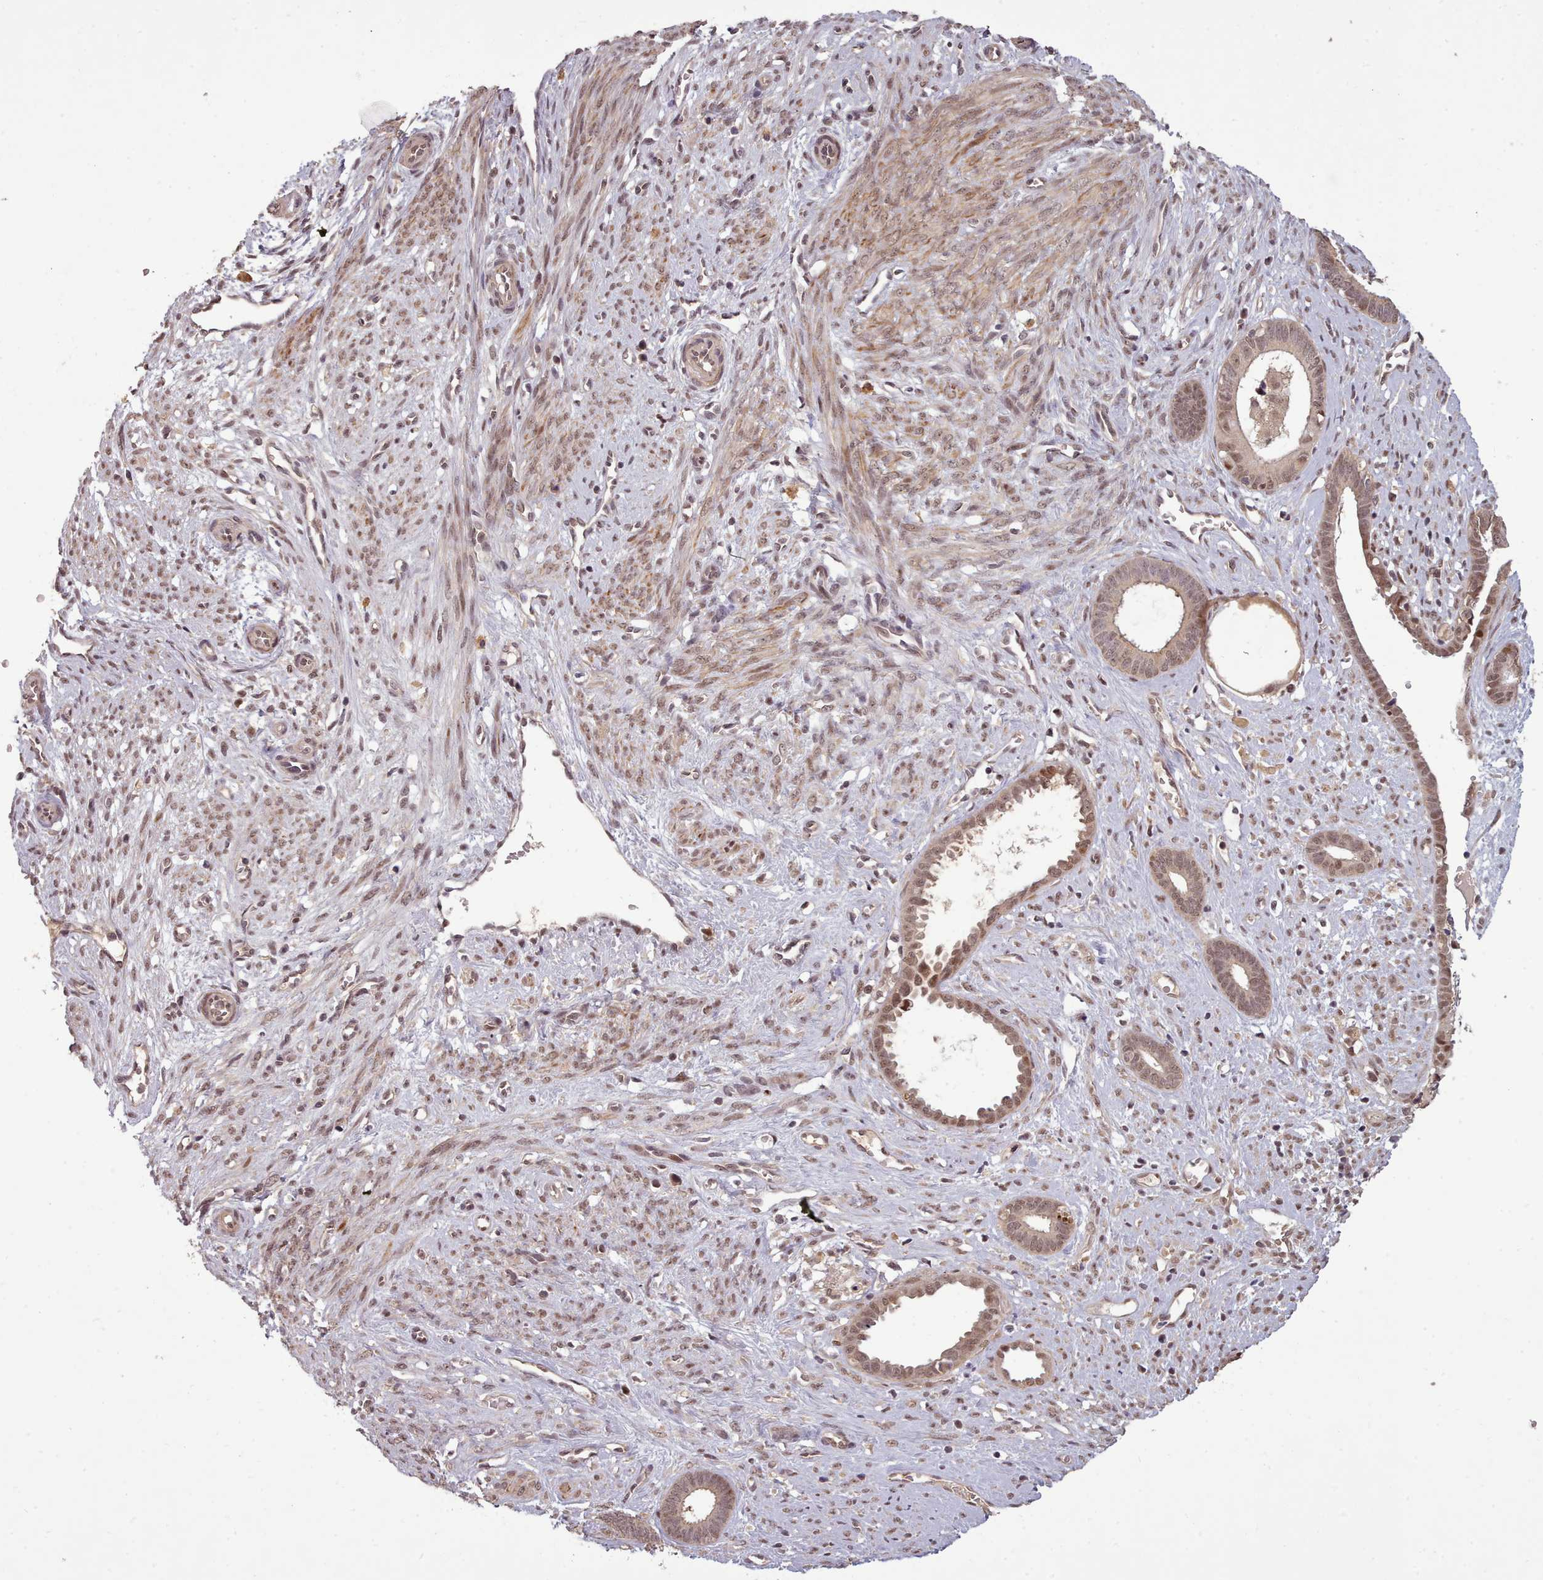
{"staining": {"intensity": "moderate", "quantity": "<25%", "location": "nuclear"}, "tissue": "endometrium", "cell_type": "Cells in endometrial stroma", "image_type": "normal", "snomed": [{"axis": "morphology", "description": "Normal tissue, NOS"}, {"axis": "topography", "description": "Endometrium"}], "caption": "Protein expression analysis of benign human endometrium reveals moderate nuclear staining in approximately <25% of cells in endometrial stroma. Immunohistochemistry stains the protein in brown and the nuclei are stained blue.", "gene": "CDC6", "patient": {"sex": "female", "age": 61}}